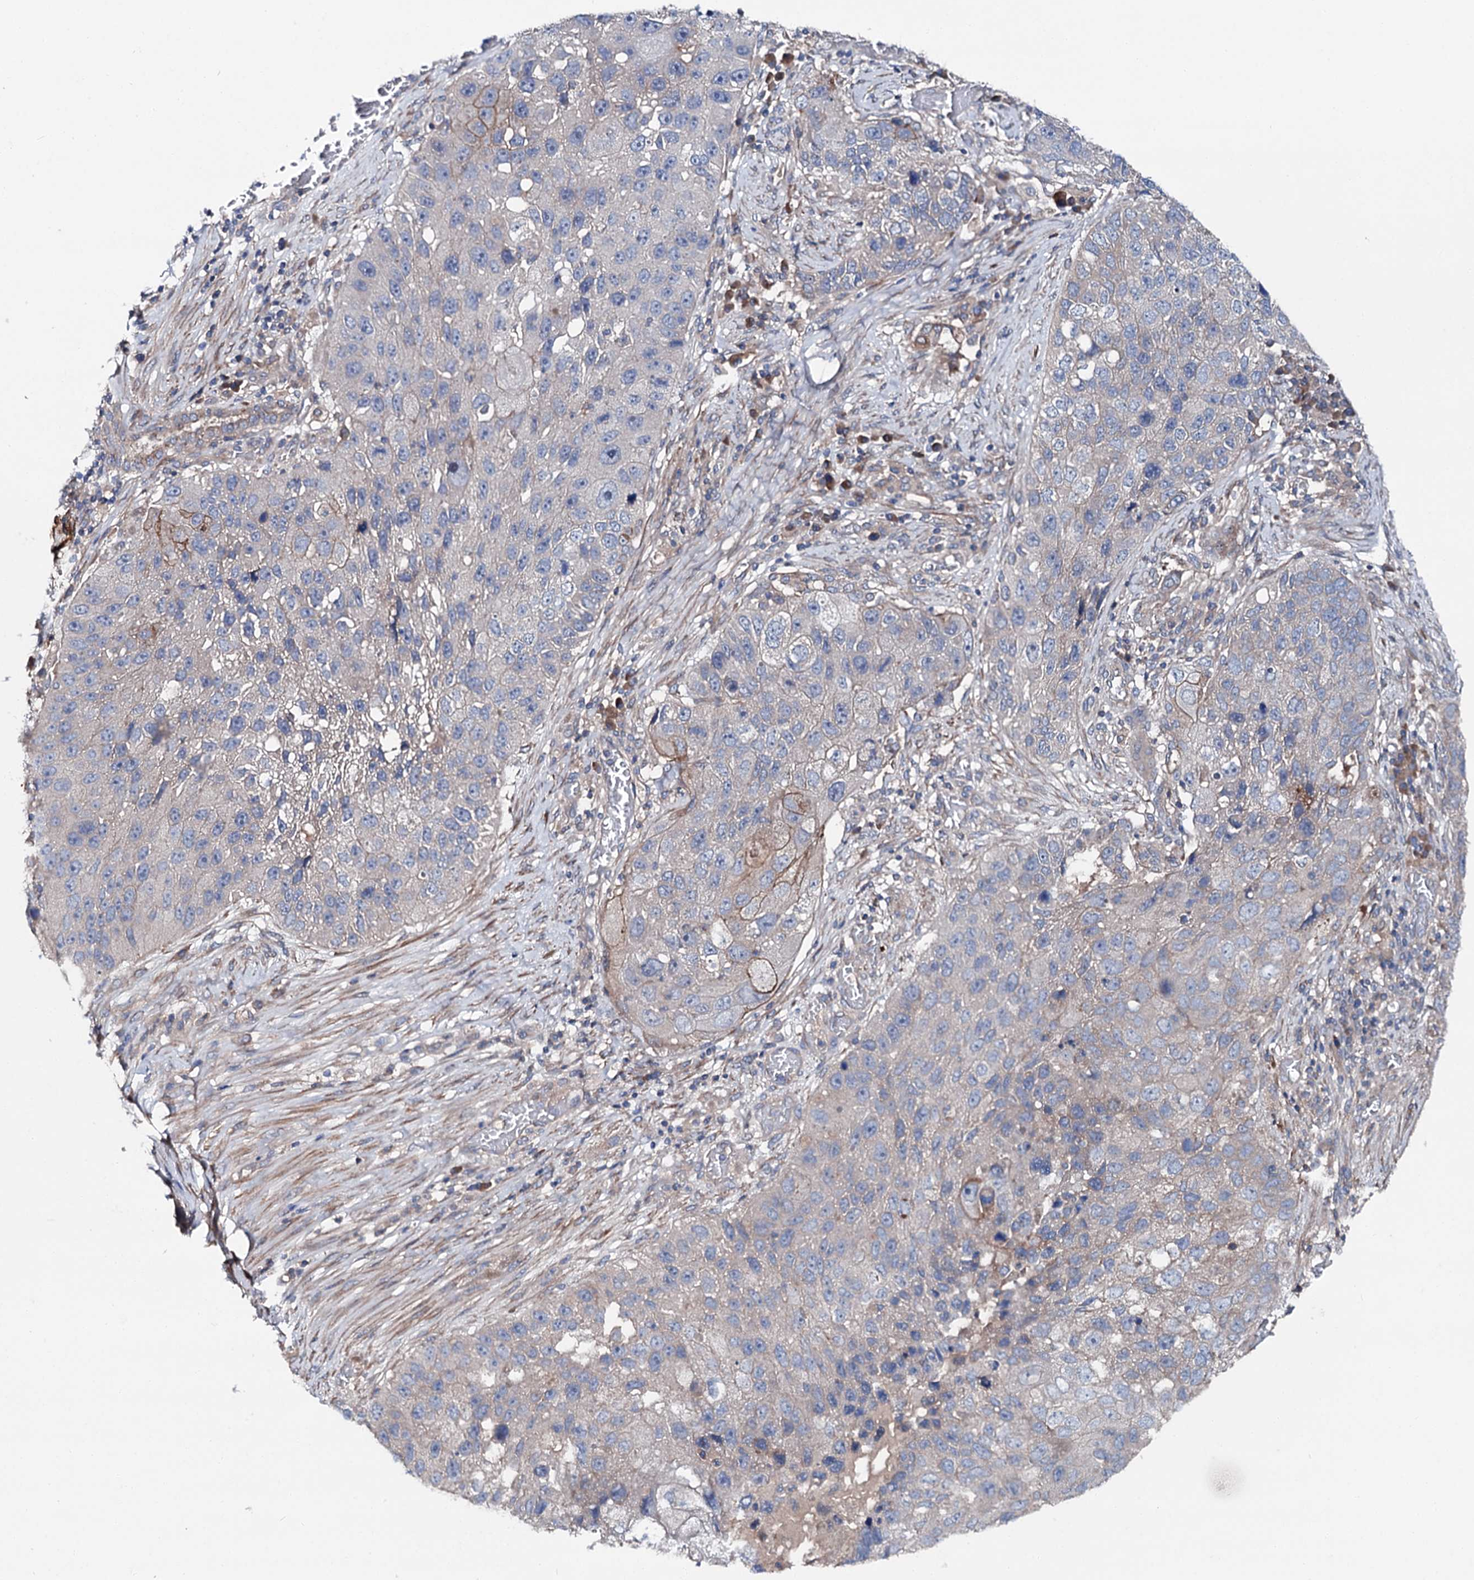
{"staining": {"intensity": "weak", "quantity": "<25%", "location": "cytoplasmic/membranous"}, "tissue": "lung cancer", "cell_type": "Tumor cells", "image_type": "cancer", "snomed": [{"axis": "morphology", "description": "Squamous cell carcinoma, NOS"}, {"axis": "topography", "description": "Lung"}], "caption": "DAB (3,3'-diaminobenzidine) immunohistochemical staining of human lung squamous cell carcinoma exhibits no significant positivity in tumor cells.", "gene": "SLC22A25", "patient": {"sex": "male", "age": 61}}